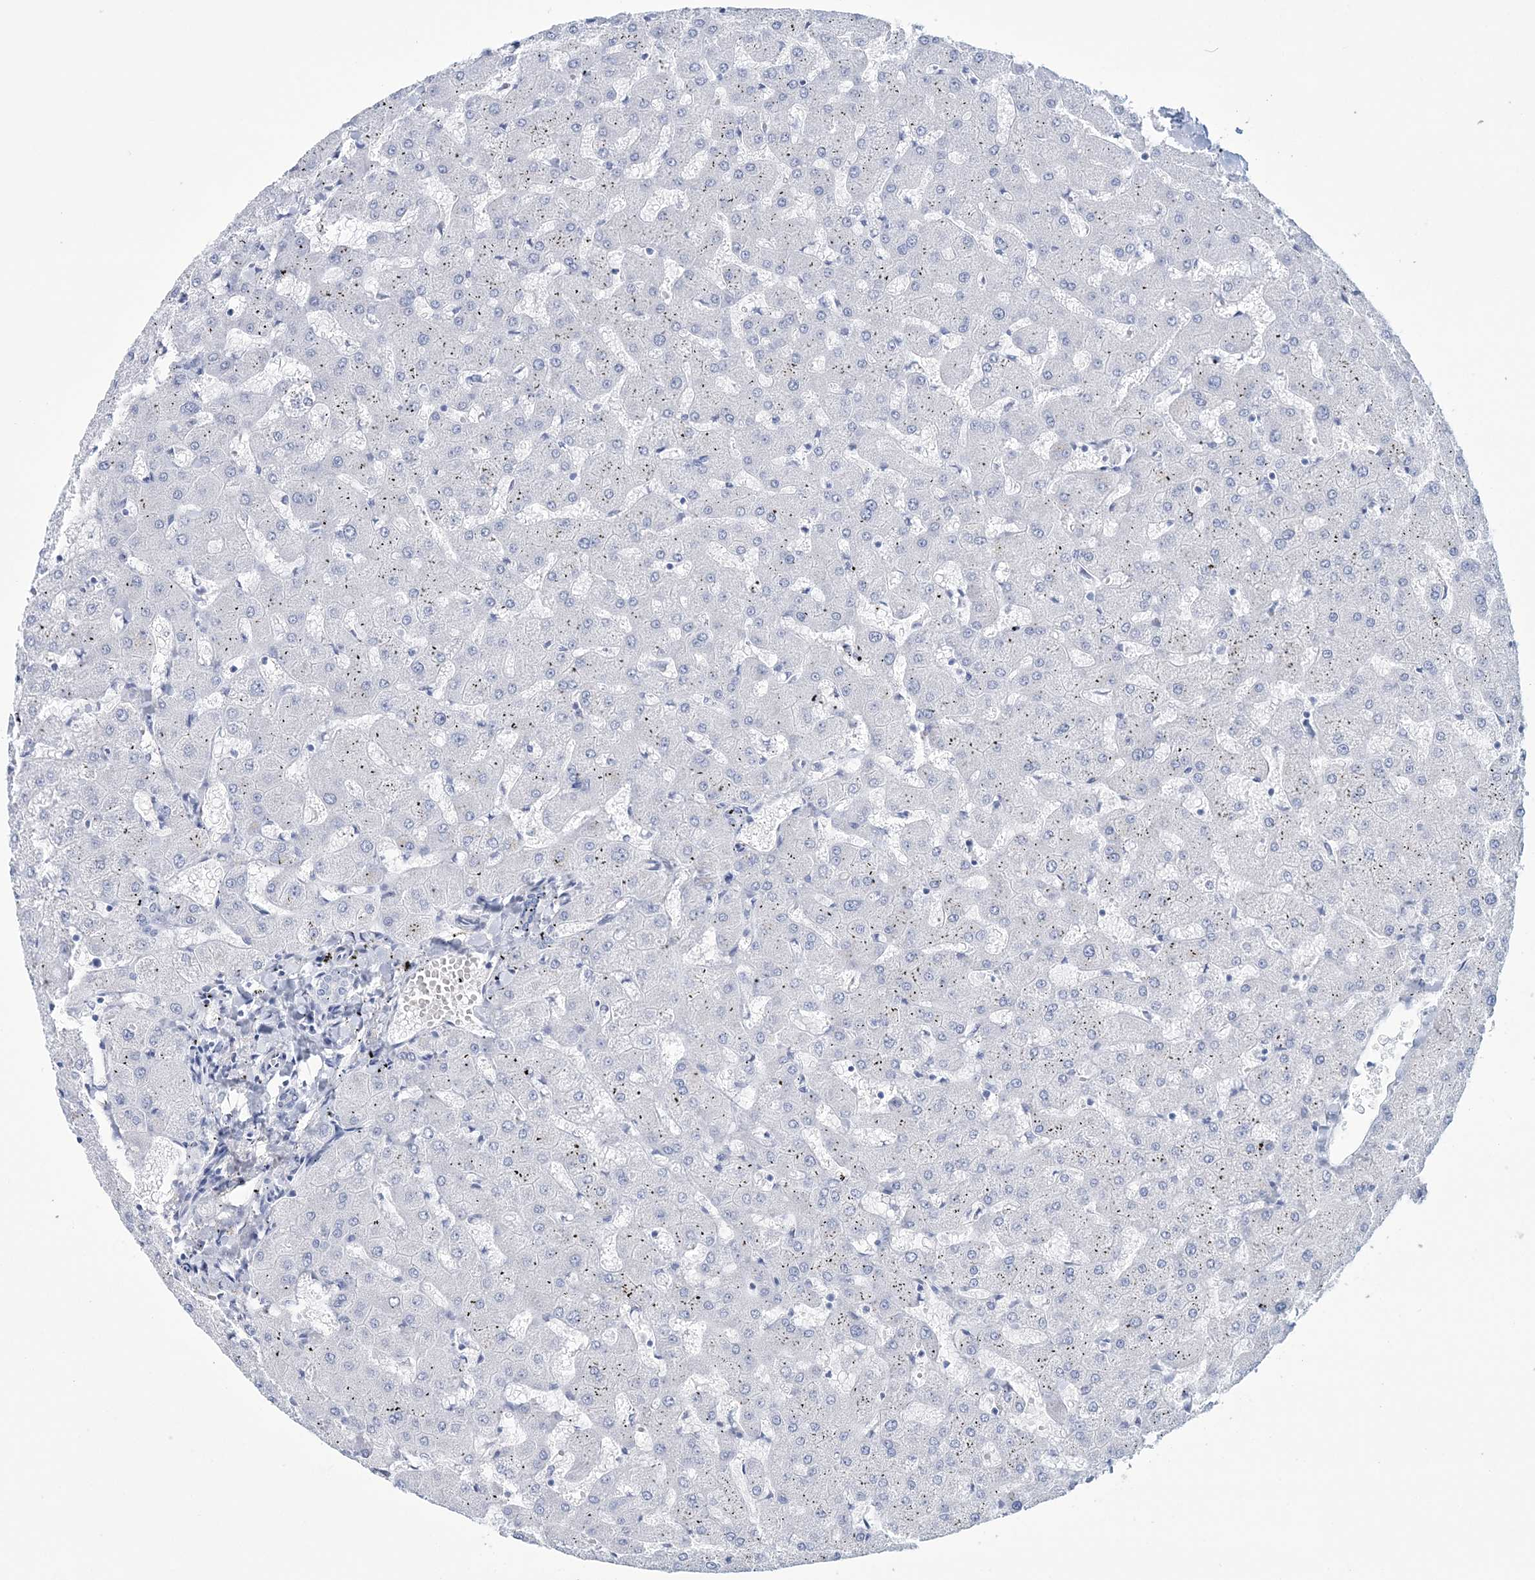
{"staining": {"intensity": "negative", "quantity": "none", "location": "none"}, "tissue": "liver", "cell_type": "Cholangiocytes", "image_type": "normal", "snomed": [{"axis": "morphology", "description": "Normal tissue, NOS"}, {"axis": "topography", "description": "Liver"}], "caption": "A micrograph of human liver is negative for staining in cholangiocytes. (DAB (3,3'-diaminobenzidine) immunohistochemistry (IHC), high magnification).", "gene": "DPCD", "patient": {"sex": "female", "age": 63}}